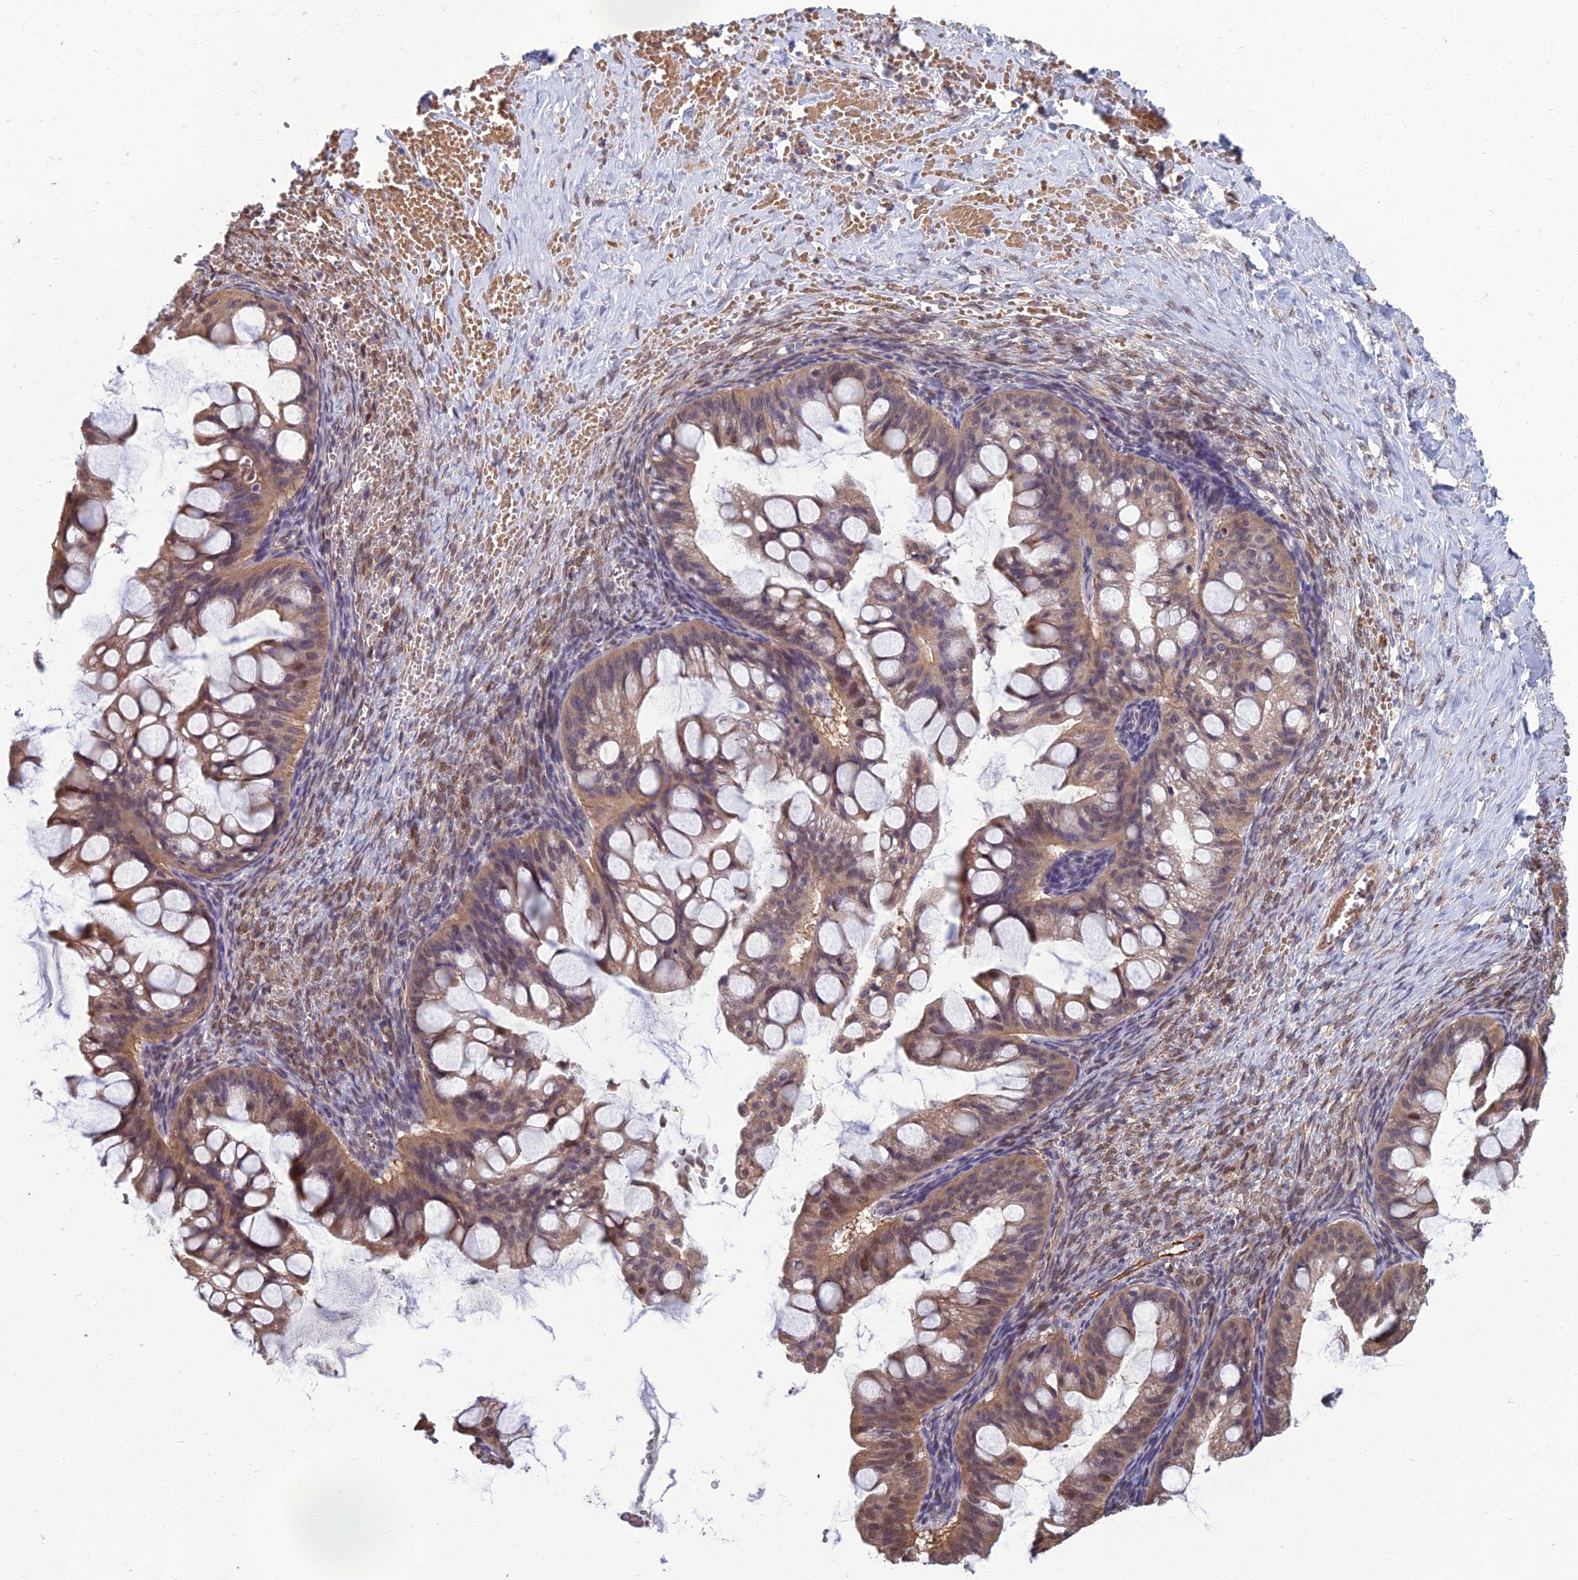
{"staining": {"intensity": "moderate", "quantity": "<25%", "location": "cytoplasmic/membranous,nuclear"}, "tissue": "ovarian cancer", "cell_type": "Tumor cells", "image_type": "cancer", "snomed": [{"axis": "morphology", "description": "Cystadenocarcinoma, mucinous, NOS"}, {"axis": "topography", "description": "Ovary"}], "caption": "A low amount of moderate cytoplasmic/membranous and nuclear expression is appreciated in about <25% of tumor cells in ovarian cancer (mucinous cystadenocarcinoma) tissue.", "gene": "NR4A3", "patient": {"sex": "female", "age": 73}}